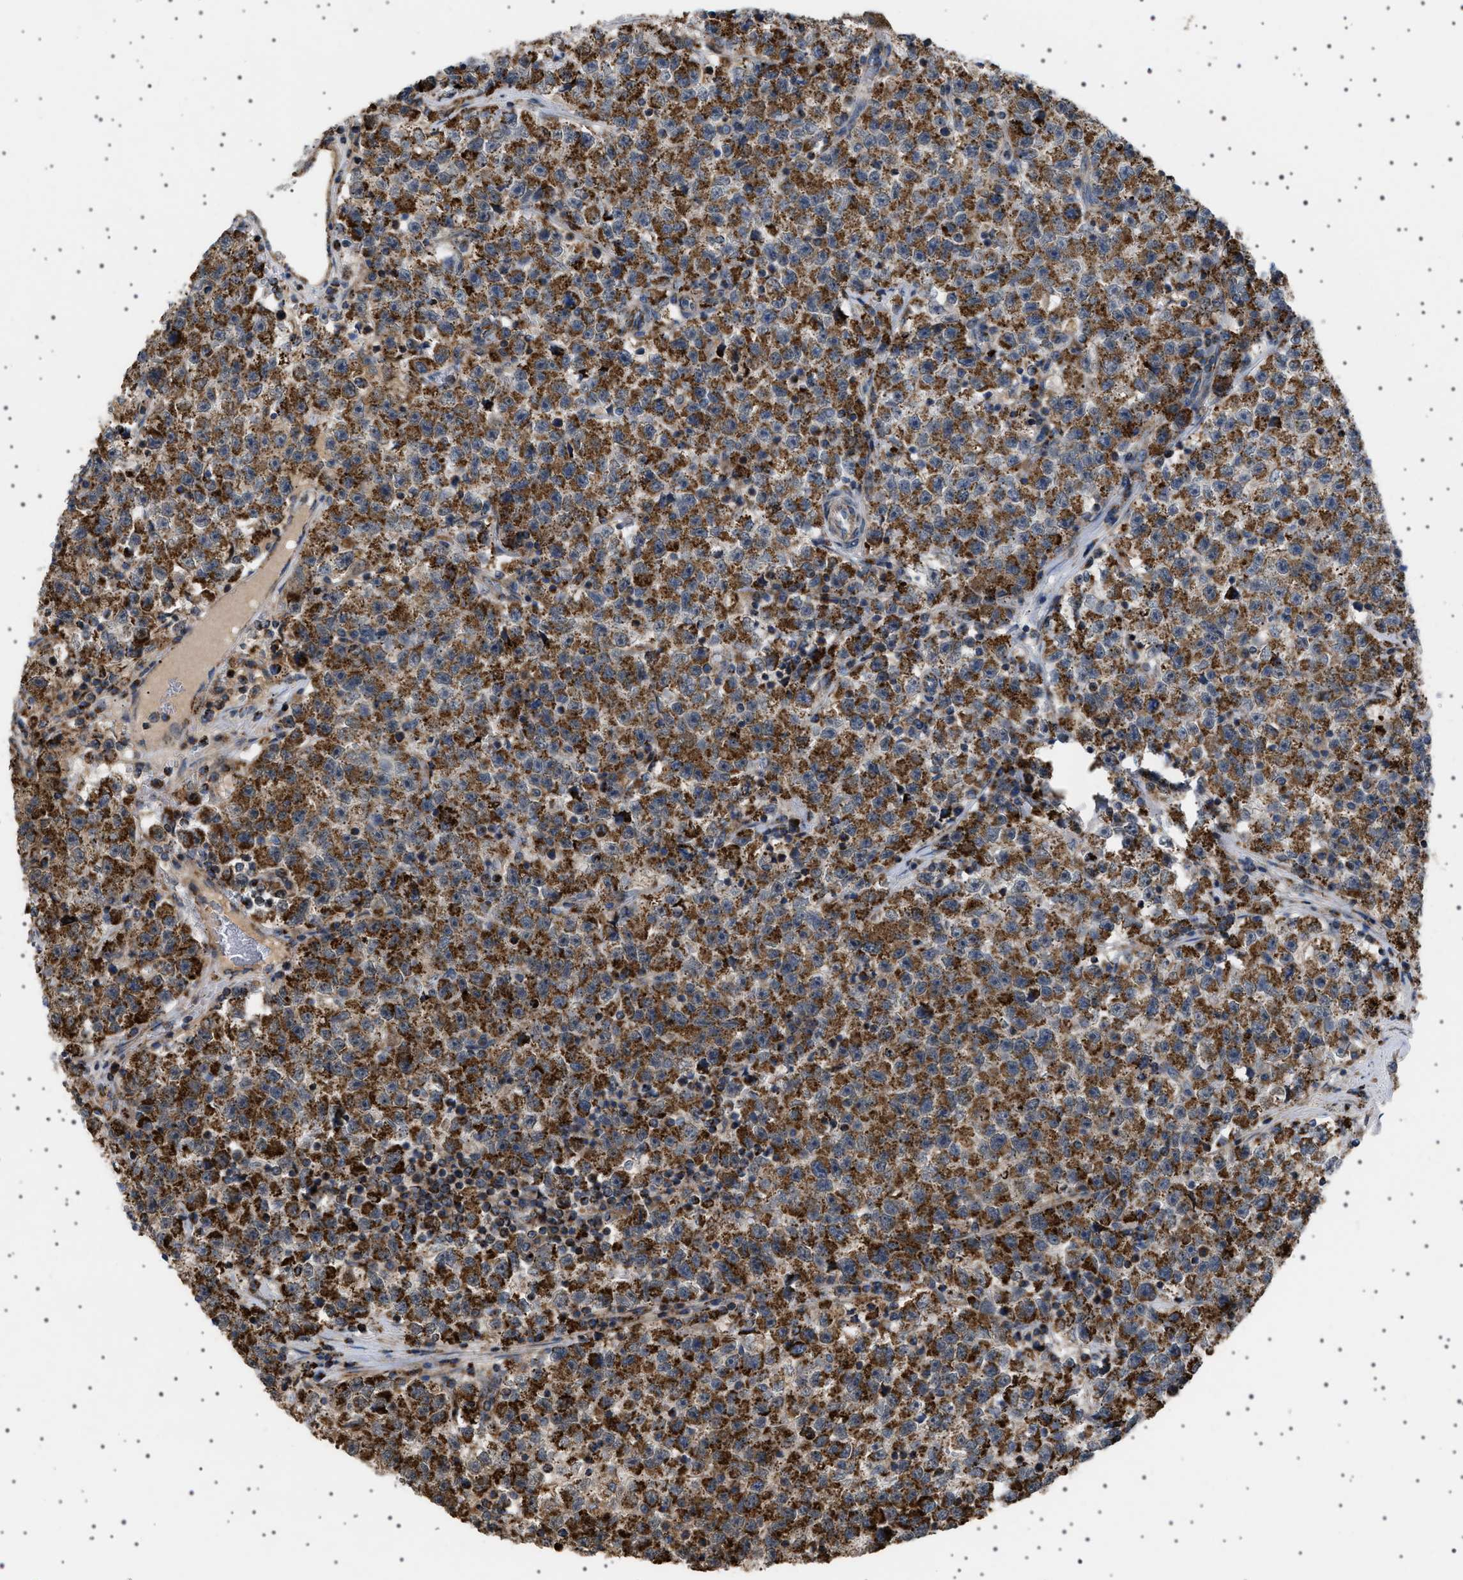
{"staining": {"intensity": "strong", "quantity": ">75%", "location": "cytoplasmic/membranous"}, "tissue": "testis cancer", "cell_type": "Tumor cells", "image_type": "cancer", "snomed": [{"axis": "morphology", "description": "Seminoma, NOS"}, {"axis": "topography", "description": "Testis"}], "caption": "This micrograph reveals IHC staining of testis cancer, with high strong cytoplasmic/membranous positivity in about >75% of tumor cells.", "gene": "UBXN8", "patient": {"sex": "male", "age": 22}}